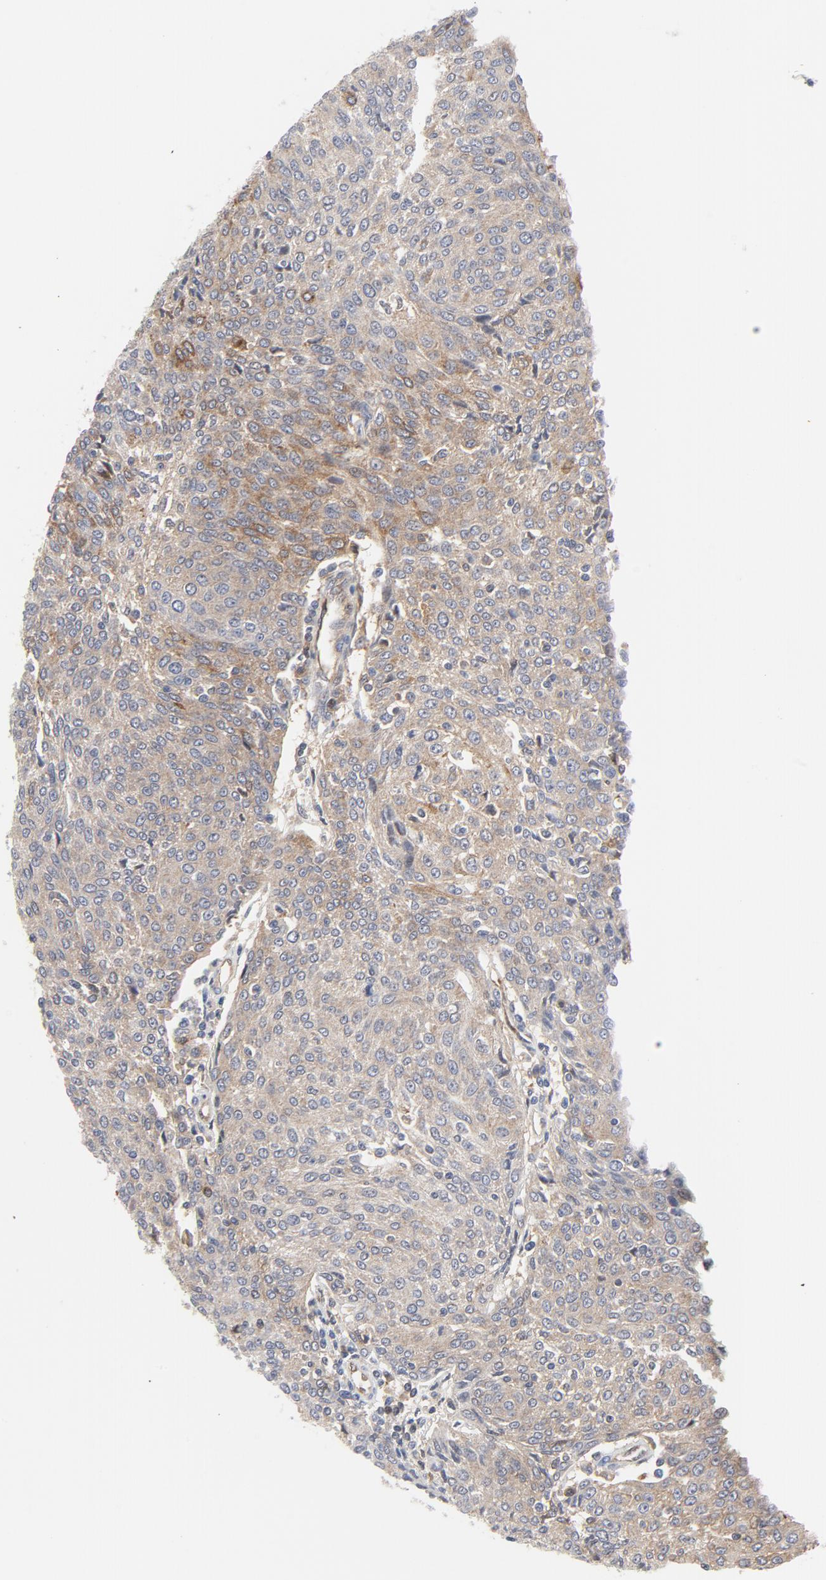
{"staining": {"intensity": "moderate", "quantity": ">75%", "location": "cytoplasmic/membranous"}, "tissue": "urothelial cancer", "cell_type": "Tumor cells", "image_type": "cancer", "snomed": [{"axis": "morphology", "description": "Urothelial carcinoma, High grade"}, {"axis": "topography", "description": "Urinary bladder"}], "caption": "This histopathology image shows IHC staining of human urothelial cancer, with medium moderate cytoplasmic/membranous staining in approximately >75% of tumor cells.", "gene": "RAPGEF4", "patient": {"sex": "female", "age": 85}}